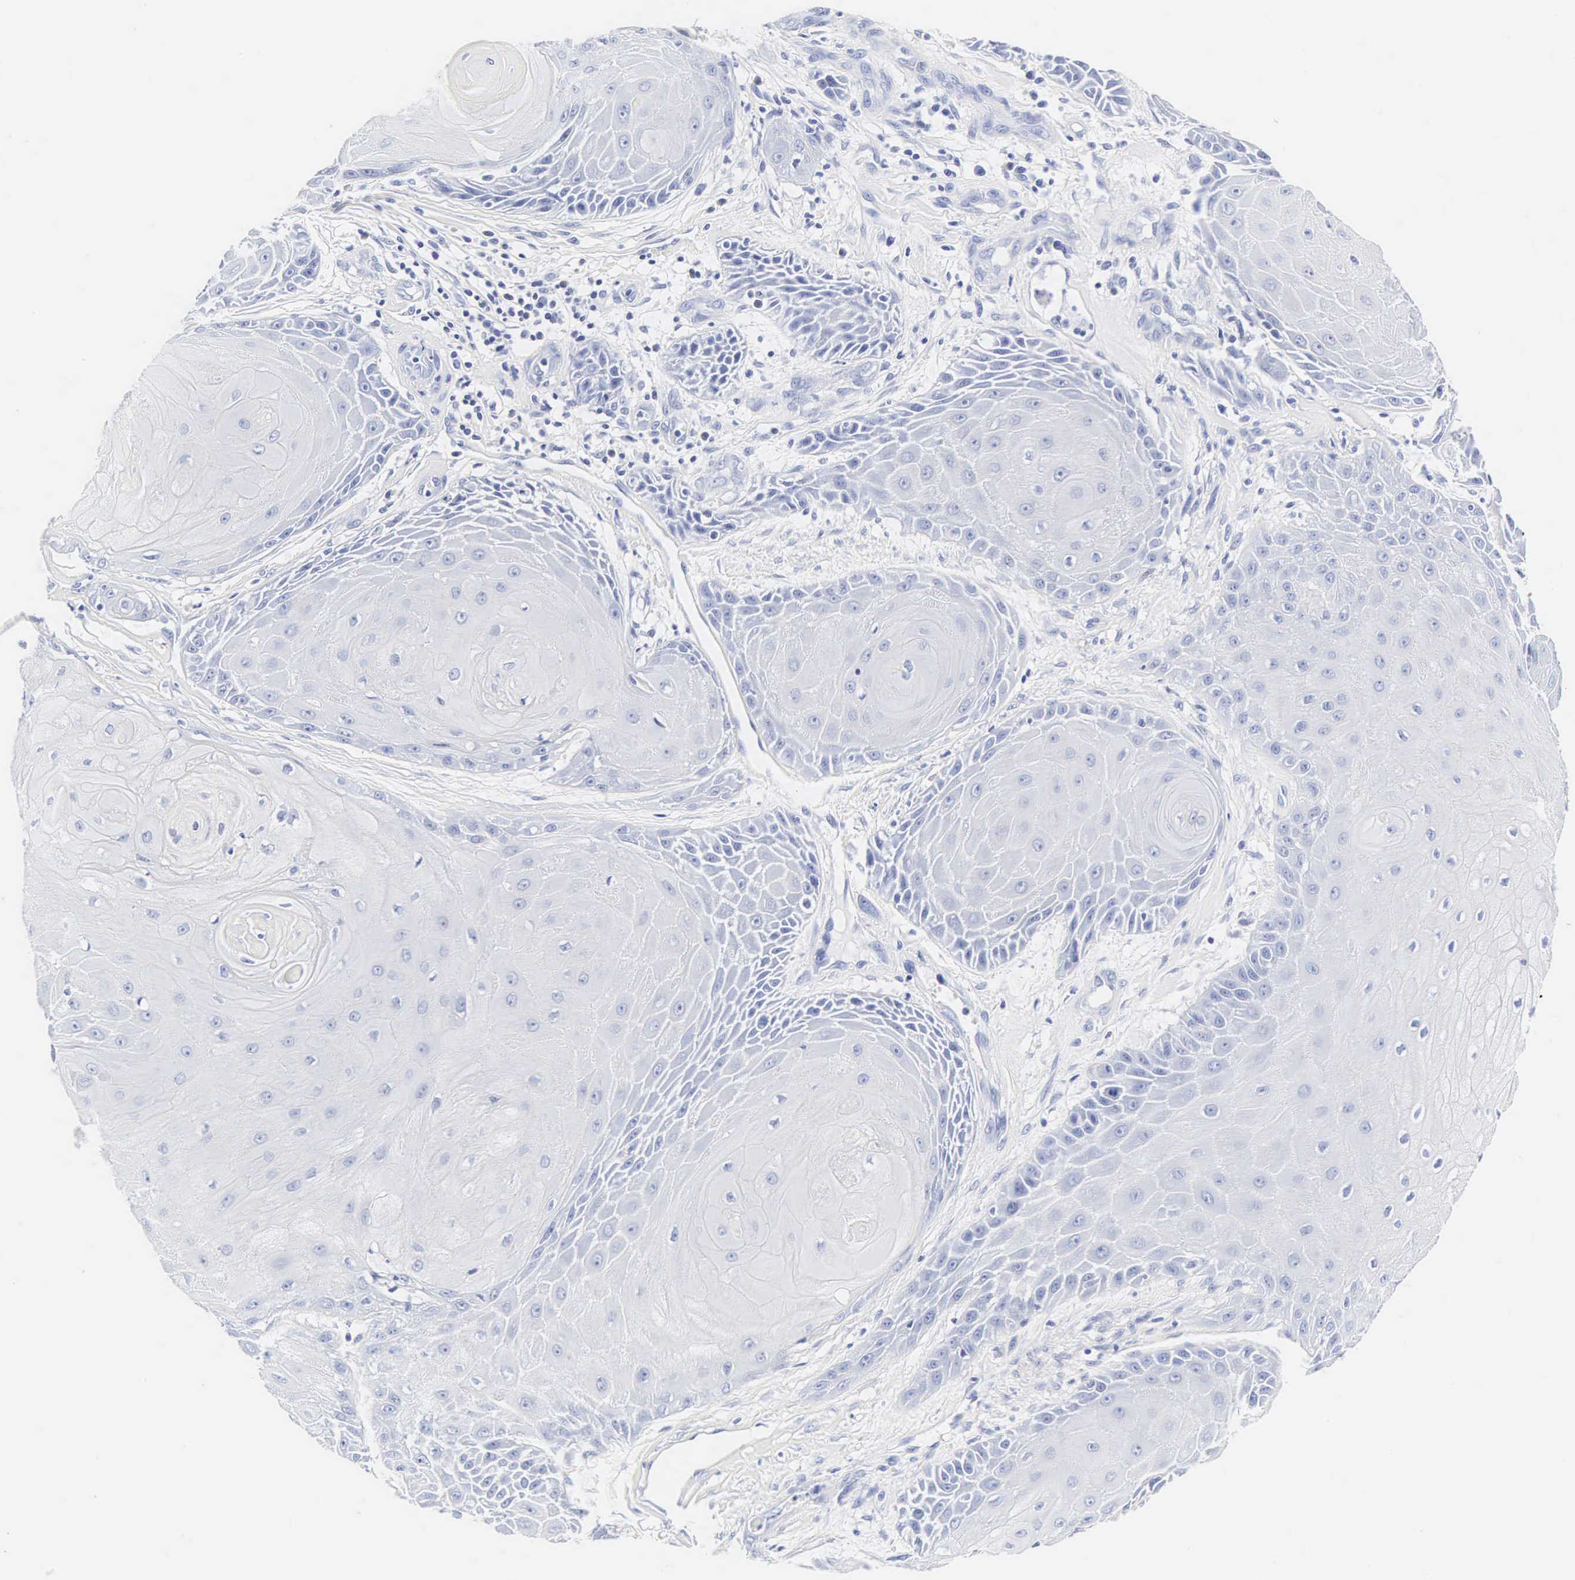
{"staining": {"intensity": "negative", "quantity": "none", "location": "none"}, "tissue": "skin cancer", "cell_type": "Tumor cells", "image_type": "cancer", "snomed": [{"axis": "morphology", "description": "Squamous cell carcinoma, NOS"}, {"axis": "topography", "description": "Skin"}], "caption": "Immunohistochemical staining of human skin cancer exhibits no significant staining in tumor cells. The staining is performed using DAB (3,3'-diaminobenzidine) brown chromogen with nuclei counter-stained in using hematoxylin.", "gene": "INS", "patient": {"sex": "male", "age": 57}}